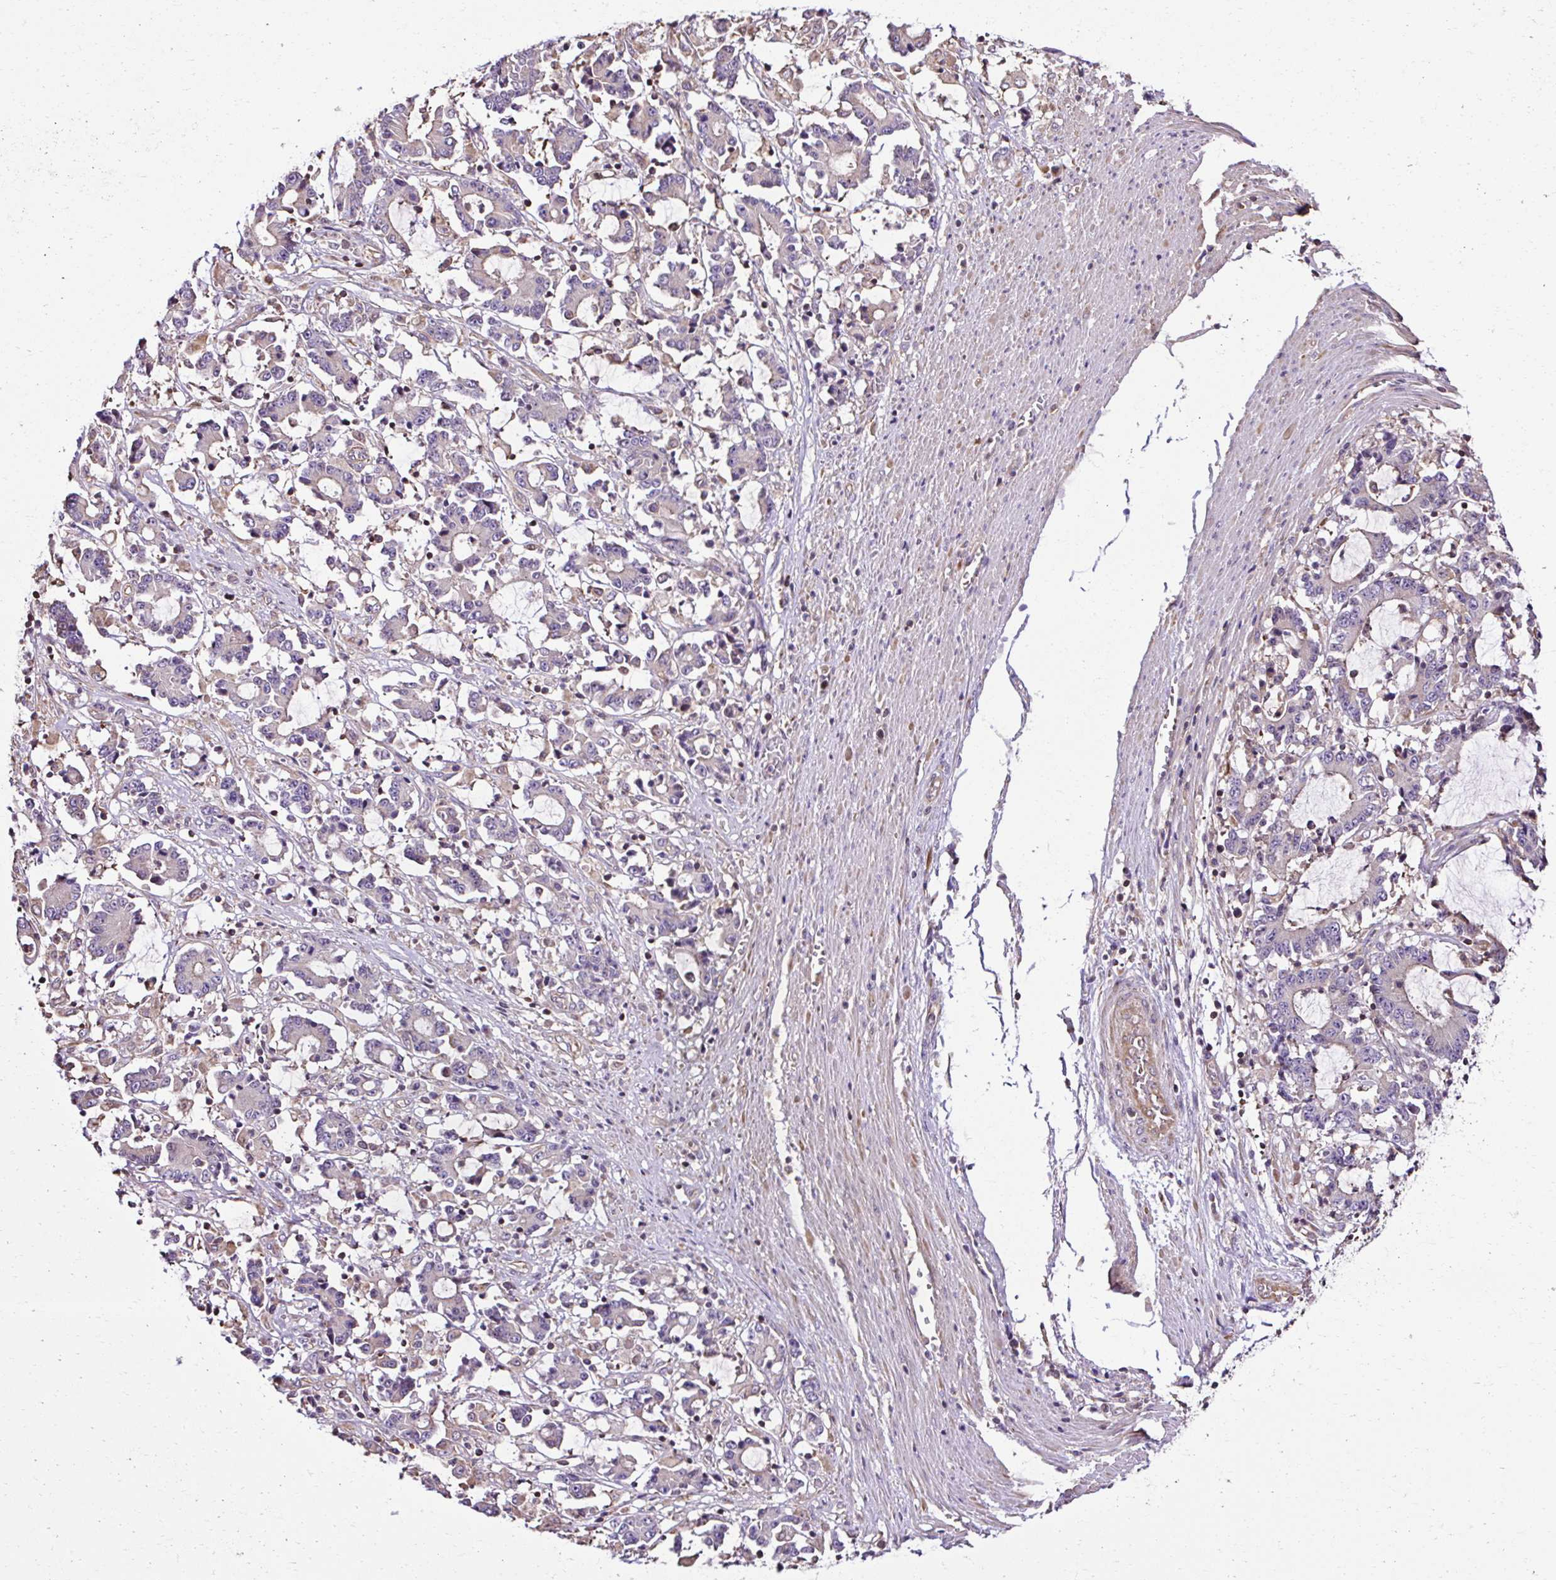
{"staining": {"intensity": "negative", "quantity": "none", "location": "none"}, "tissue": "stomach cancer", "cell_type": "Tumor cells", "image_type": "cancer", "snomed": [{"axis": "morphology", "description": "Adenocarcinoma, NOS"}, {"axis": "topography", "description": "Stomach, upper"}], "caption": "Immunohistochemical staining of human stomach cancer displays no significant positivity in tumor cells.", "gene": "CCDC85C", "patient": {"sex": "male", "age": 68}}